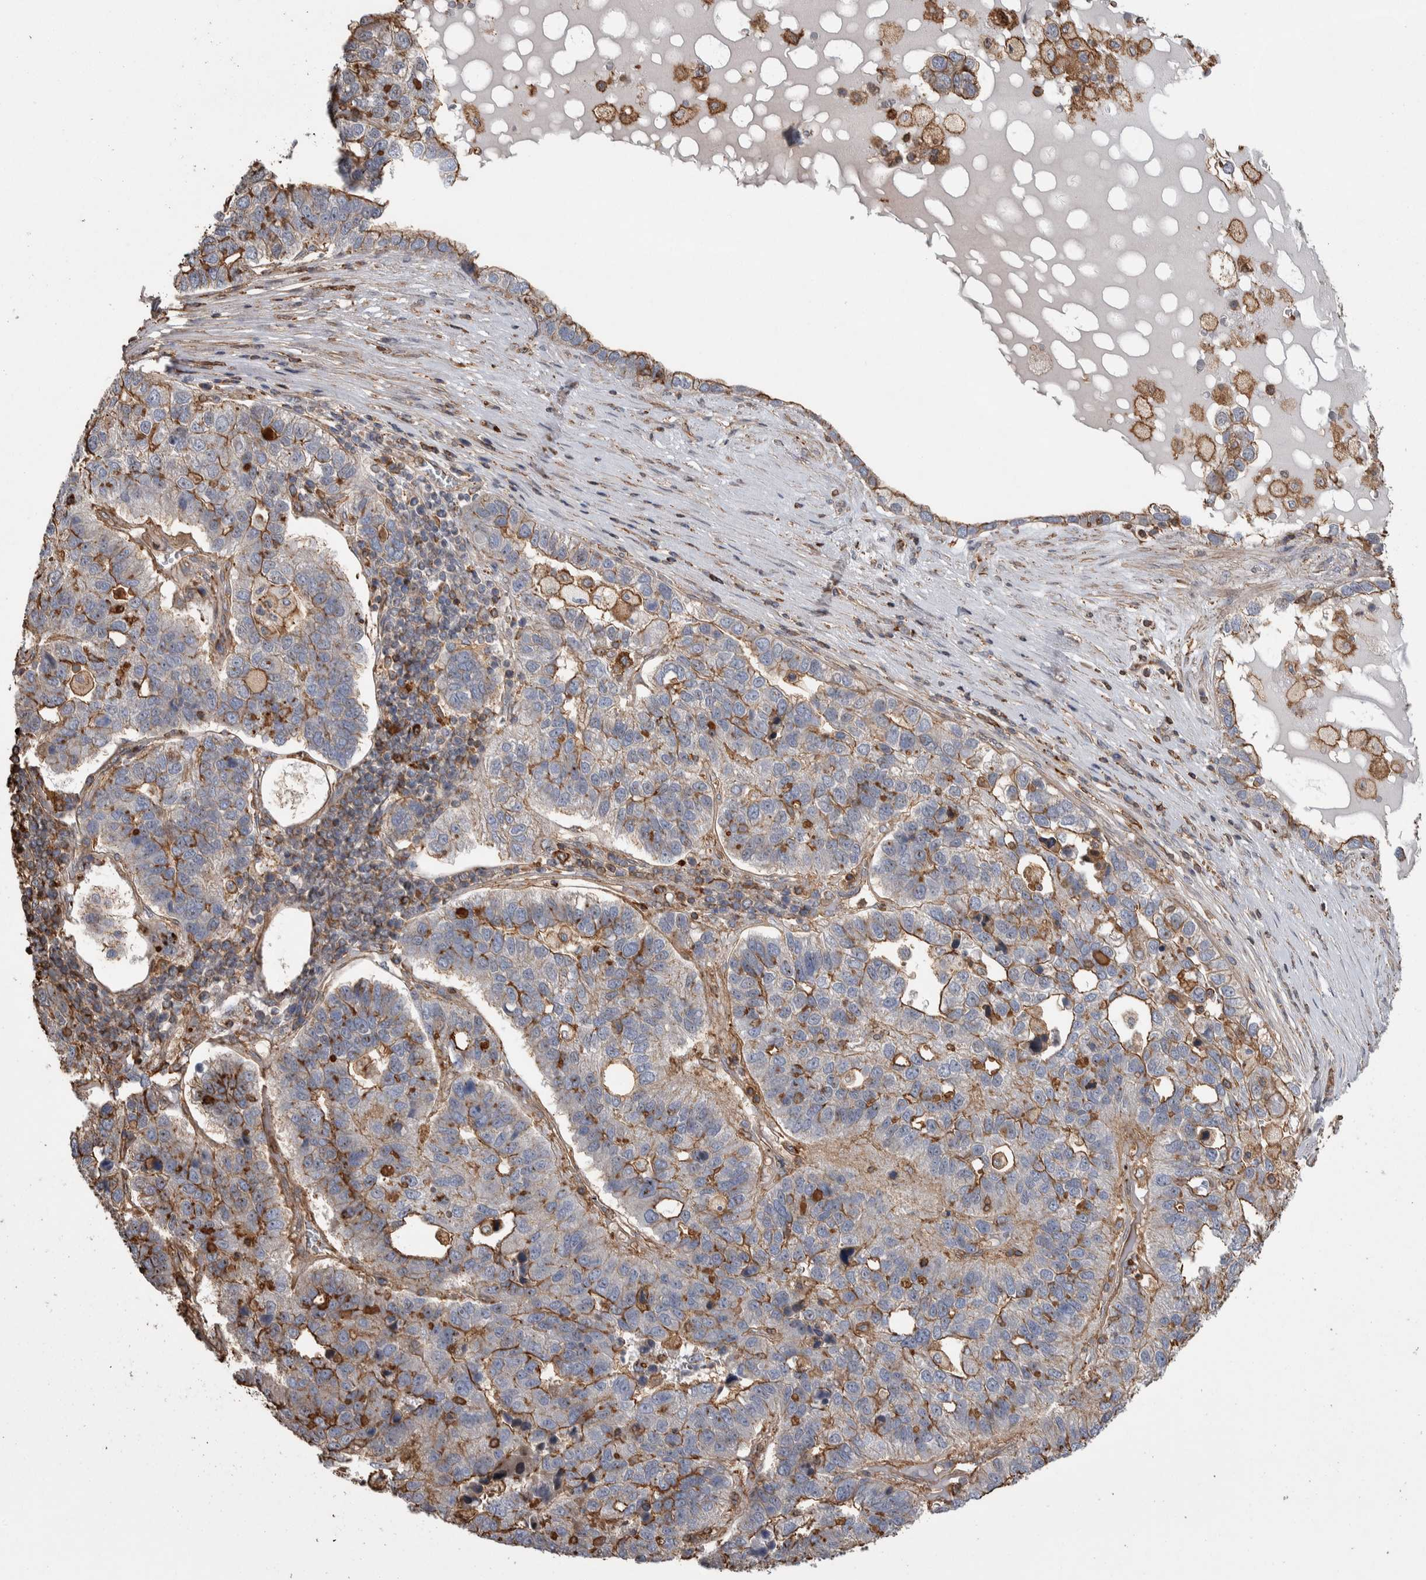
{"staining": {"intensity": "moderate", "quantity": "25%-75%", "location": "cytoplasmic/membranous"}, "tissue": "pancreatic cancer", "cell_type": "Tumor cells", "image_type": "cancer", "snomed": [{"axis": "morphology", "description": "Adenocarcinoma, NOS"}, {"axis": "topography", "description": "Pancreas"}], "caption": "Immunohistochemistry (IHC) photomicrograph of neoplastic tissue: human pancreatic cancer (adenocarcinoma) stained using immunohistochemistry (IHC) shows medium levels of moderate protein expression localized specifically in the cytoplasmic/membranous of tumor cells, appearing as a cytoplasmic/membranous brown color.", "gene": "ENPP2", "patient": {"sex": "female", "age": 61}}